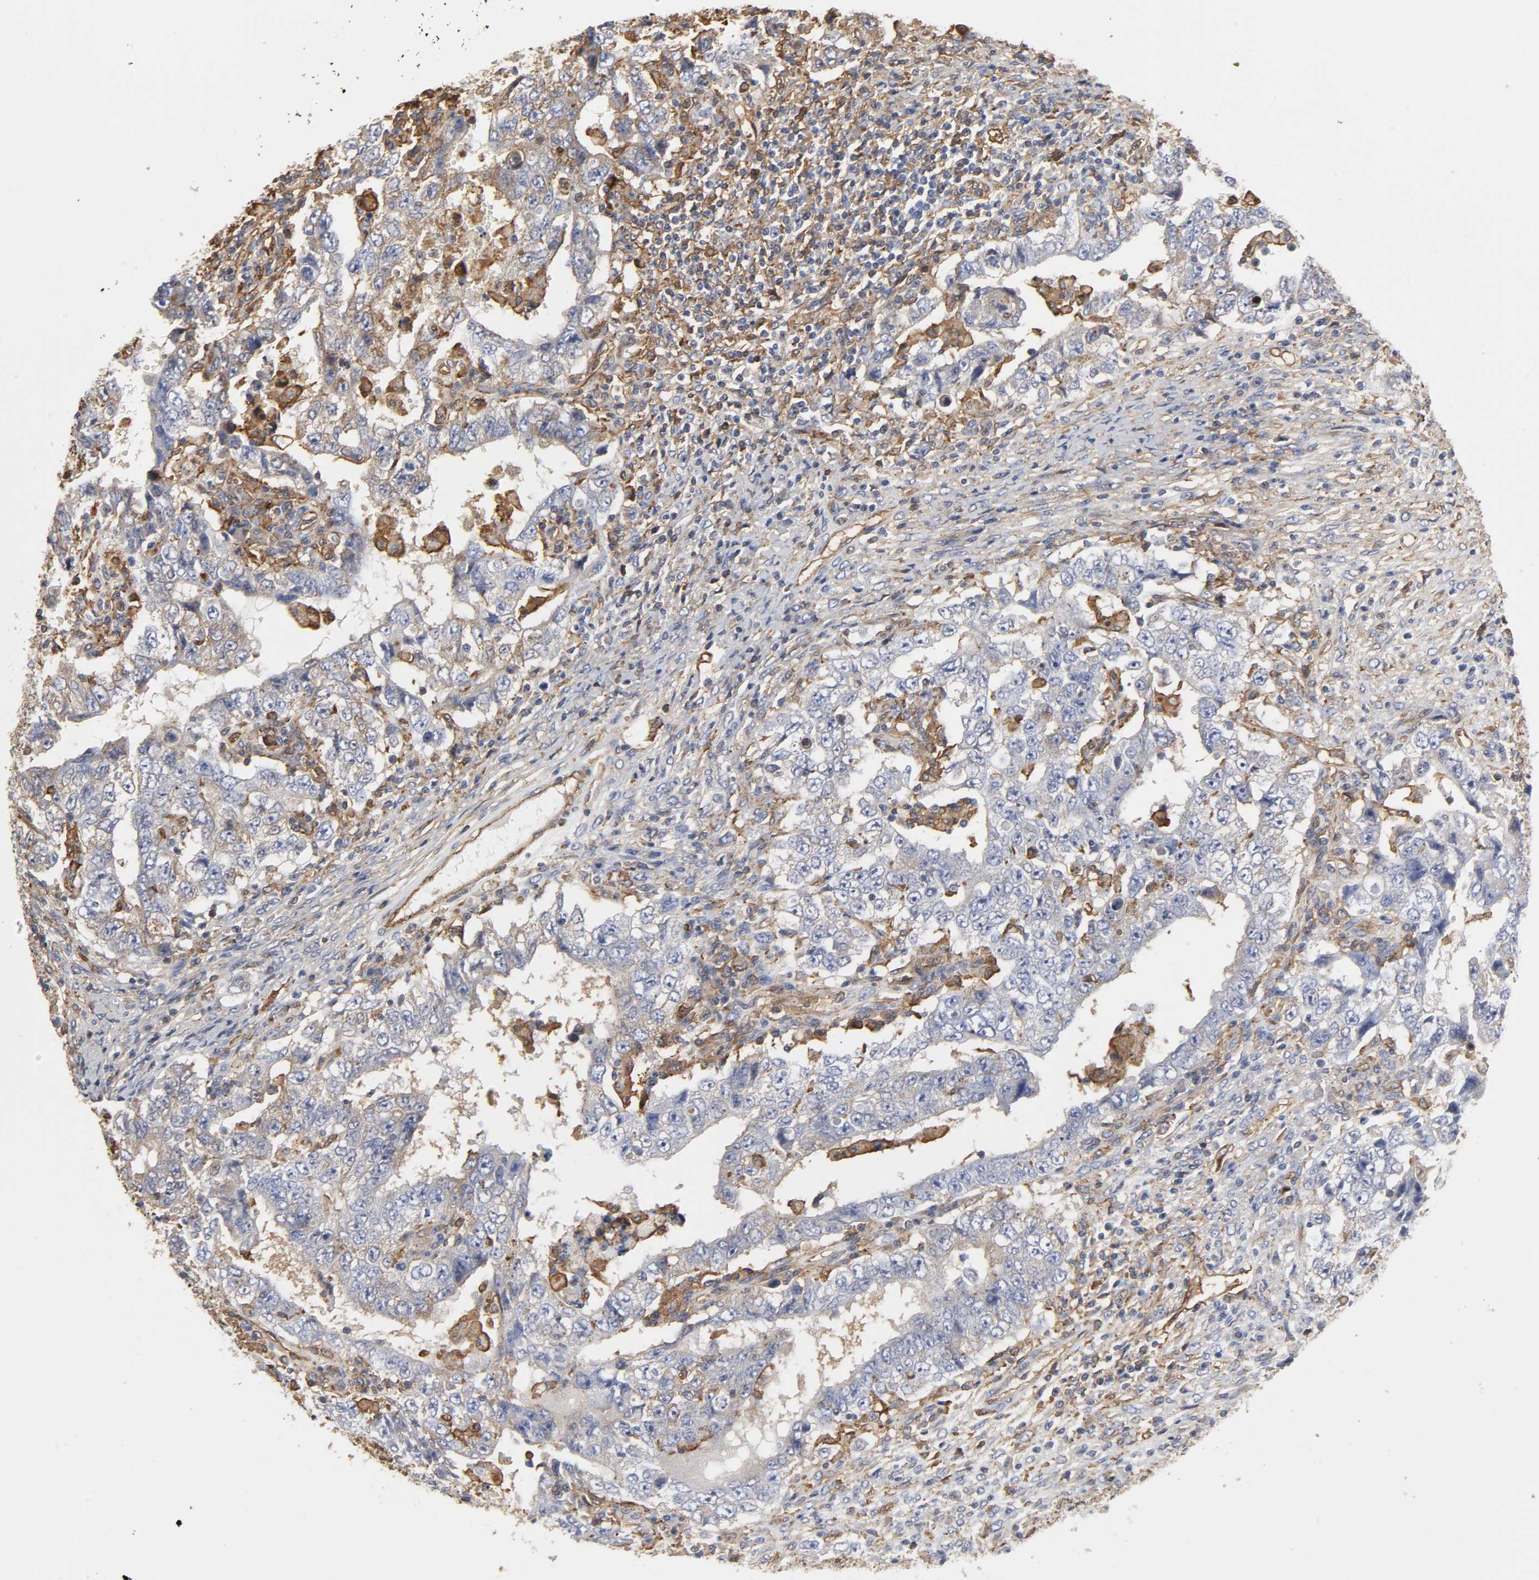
{"staining": {"intensity": "moderate", "quantity": "<25%", "location": "cytoplasmic/membranous"}, "tissue": "testis cancer", "cell_type": "Tumor cells", "image_type": "cancer", "snomed": [{"axis": "morphology", "description": "Carcinoma, Embryonal, NOS"}, {"axis": "topography", "description": "Testis"}], "caption": "Brown immunohistochemical staining in human testis cancer (embryonal carcinoma) demonstrates moderate cytoplasmic/membranous expression in approximately <25% of tumor cells.", "gene": "ANXA2", "patient": {"sex": "male", "age": 26}}